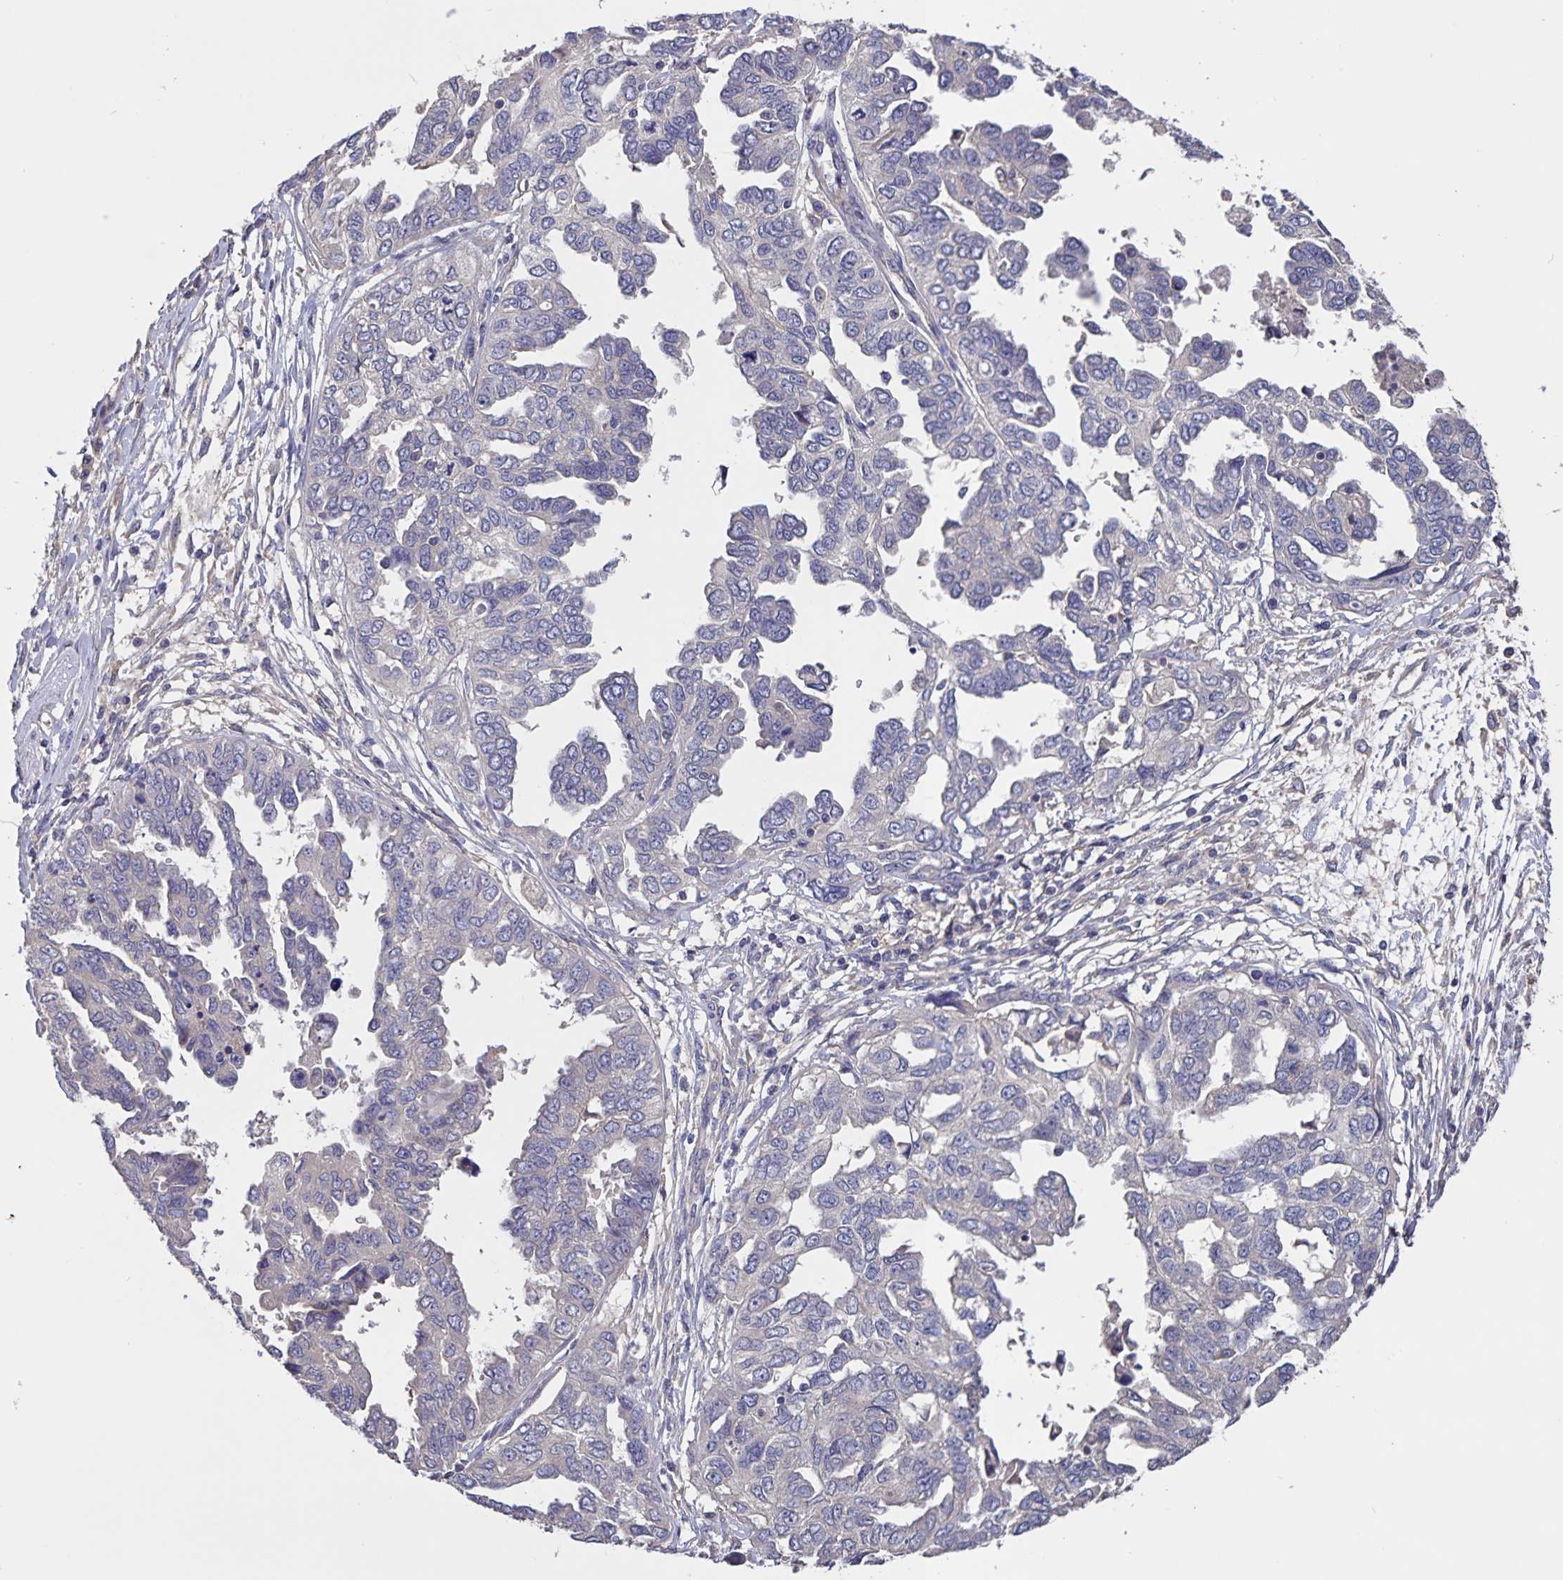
{"staining": {"intensity": "negative", "quantity": "none", "location": "none"}, "tissue": "ovarian cancer", "cell_type": "Tumor cells", "image_type": "cancer", "snomed": [{"axis": "morphology", "description": "Cystadenocarcinoma, serous, NOS"}, {"axis": "topography", "description": "Ovary"}], "caption": "Micrograph shows no protein positivity in tumor cells of ovarian serous cystadenocarcinoma tissue.", "gene": "FBXL16", "patient": {"sex": "female", "age": 53}}